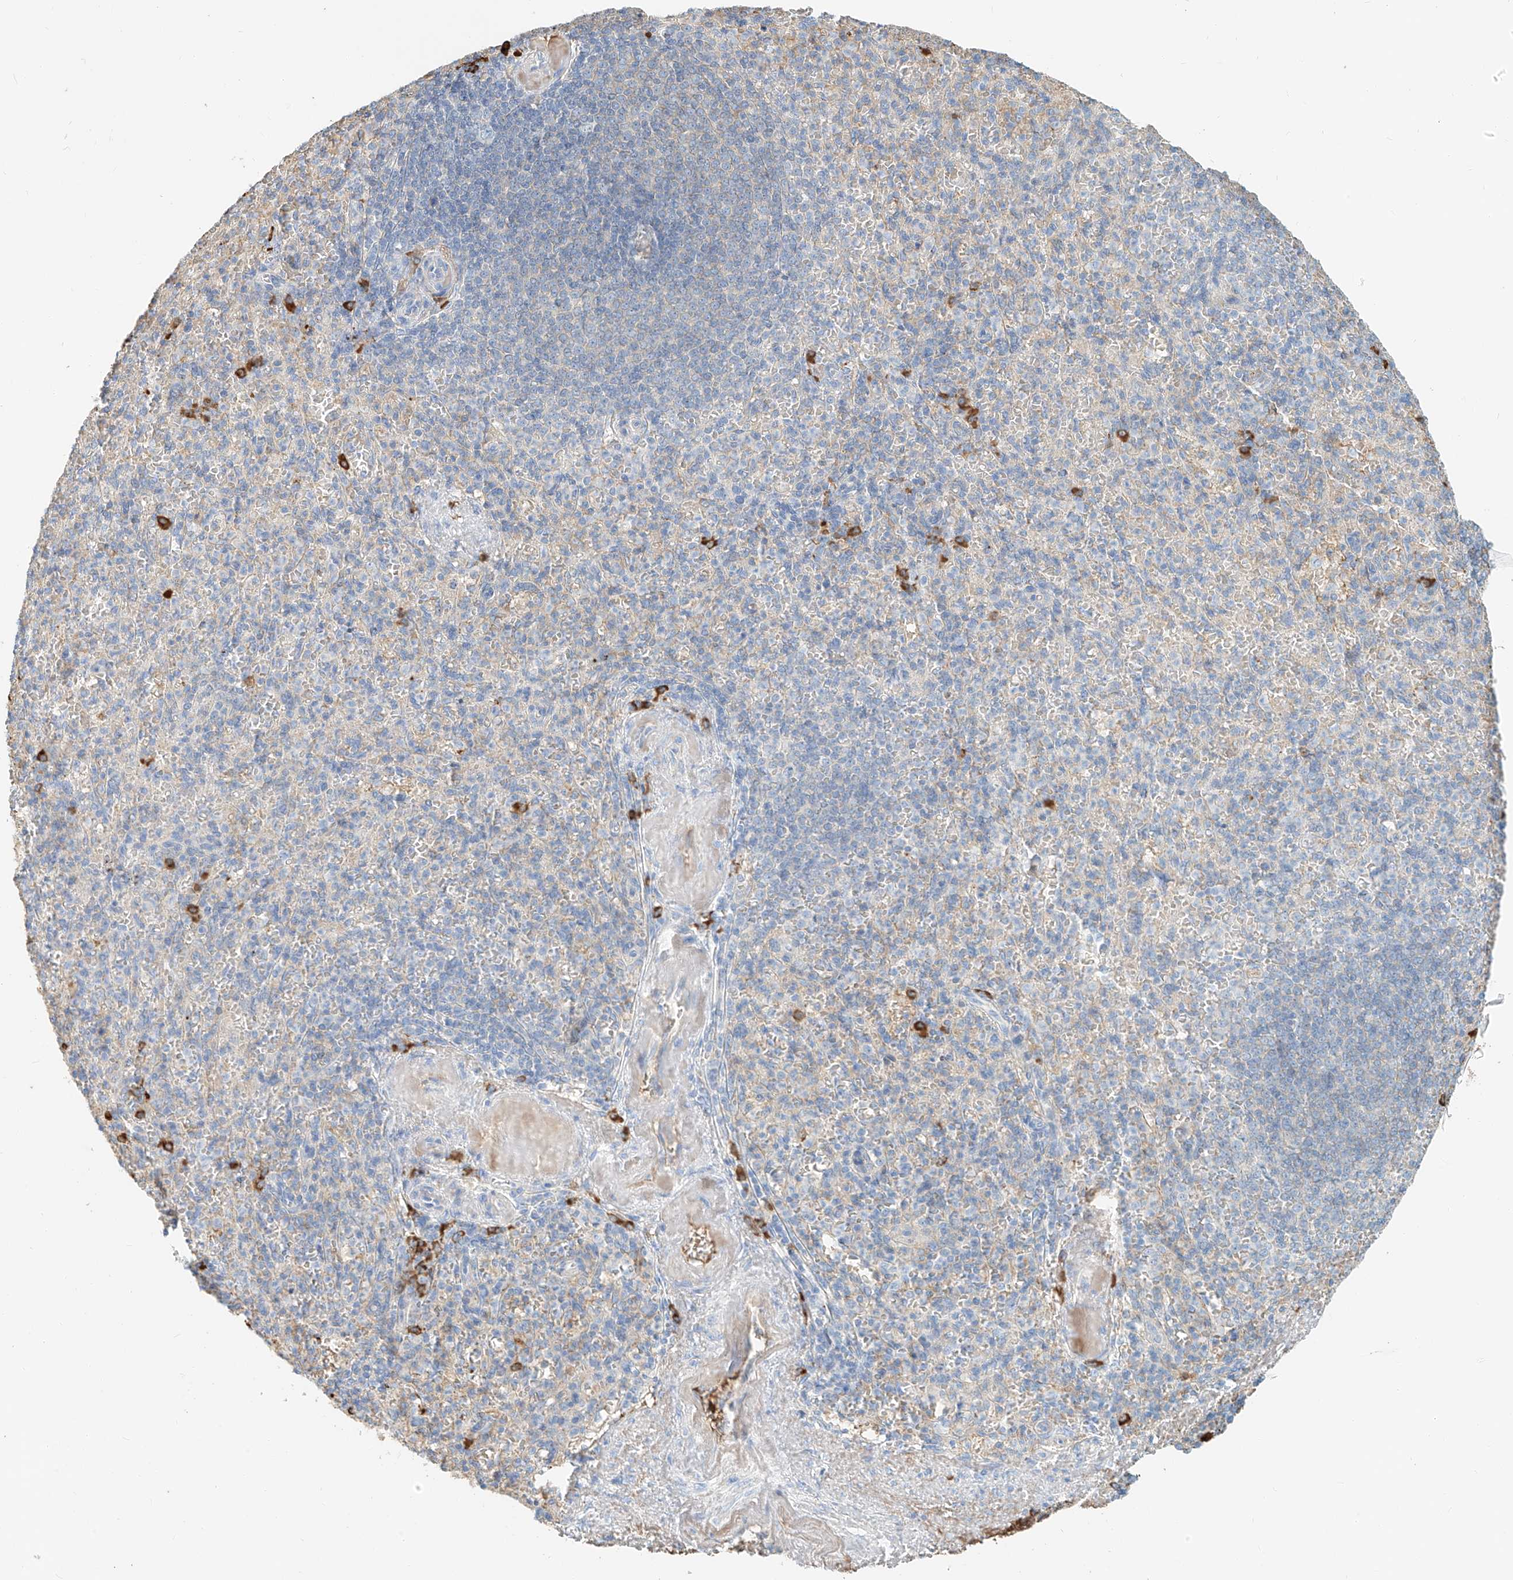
{"staining": {"intensity": "strong", "quantity": "<25%", "location": "cytoplasmic/membranous"}, "tissue": "spleen", "cell_type": "Cells in red pulp", "image_type": "normal", "snomed": [{"axis": "morphology", "description": "Normal tissue, NOS"}, {"axis": "topography", "description": "Spleen"}], "caption": "The photomicrograph exhibits immunohistochemical staining of unremarkable spleen. There is strong cytoplasmic/membranous positivity is identified in approximately <25% of cells in red pulp. Nuclei are stained in blue.", "gene": "ZFP30", "patient": {"sex": "female", "age": 74}}